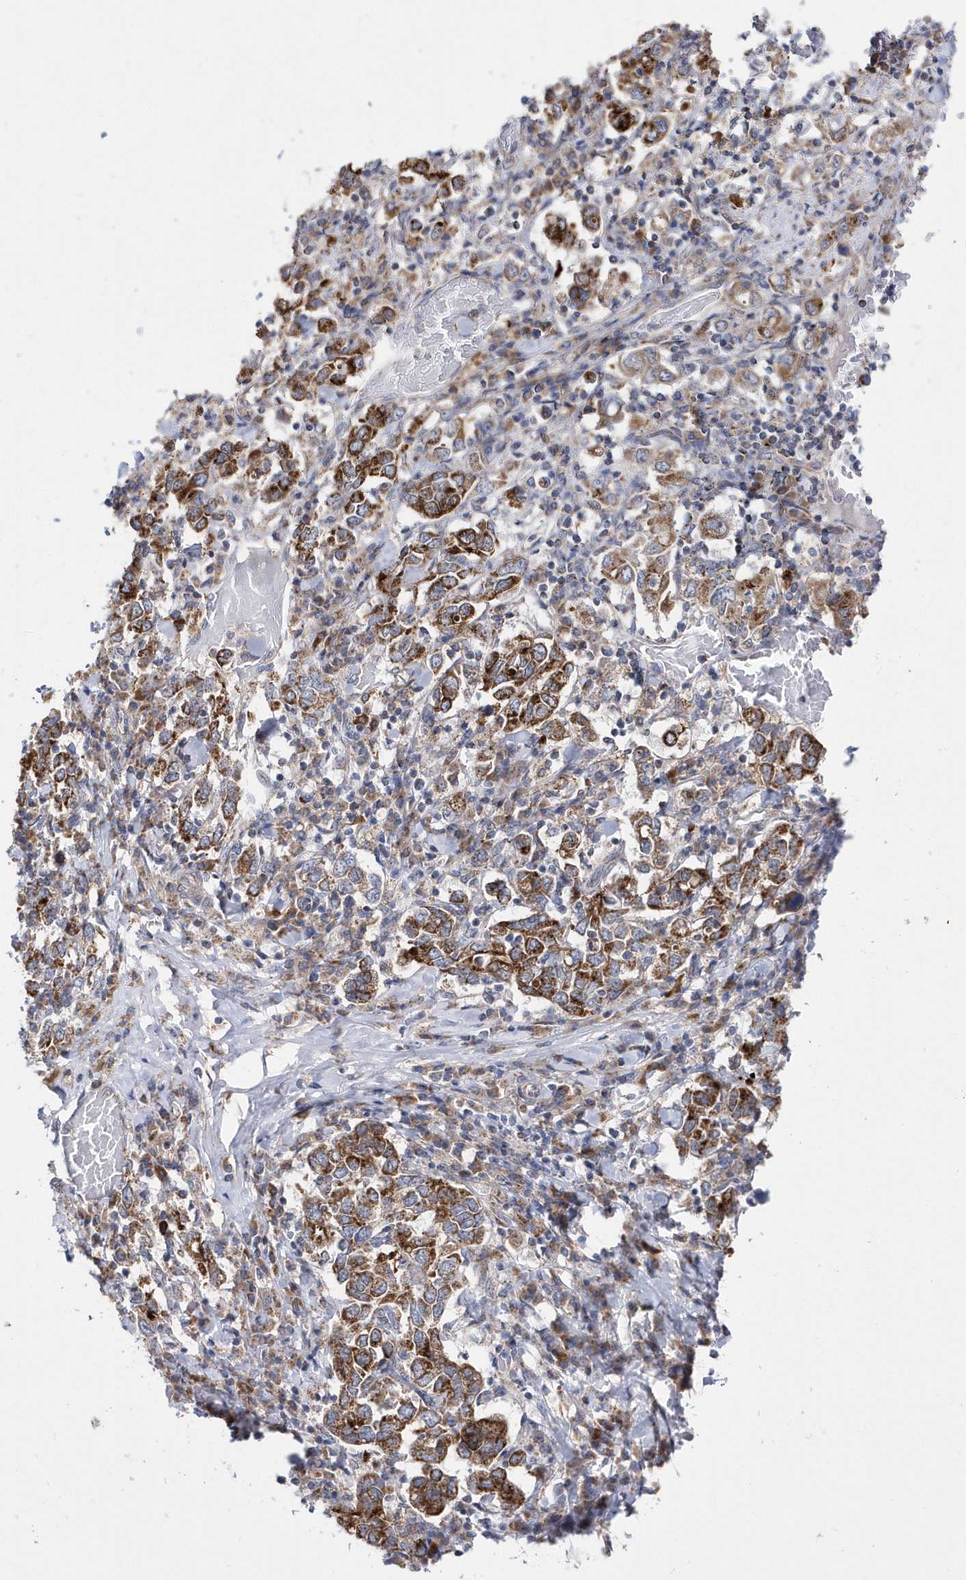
{"staining": {"intensity": "strong", "quantity": "25%-75%", "location": "cytoplasmic/membranous"}, "tissue": "stomach cancer", "cell_type": "Tumor cells", "image_type": "cancer", "snomed": [{"axis": "morphology", "description": "Adenocarcinoma, NOS"}, {"axis": "topography", "description": "Stomach, upper"}], "caption": "This is a histology image of immunohistochemistry staining of adenocarcinoma (stomach), which shows strong positivity in the cytoplasmic/membranous of tumor cells.", "gene": "SPATA5", "patient": {"sex": "male", "age": 62}}